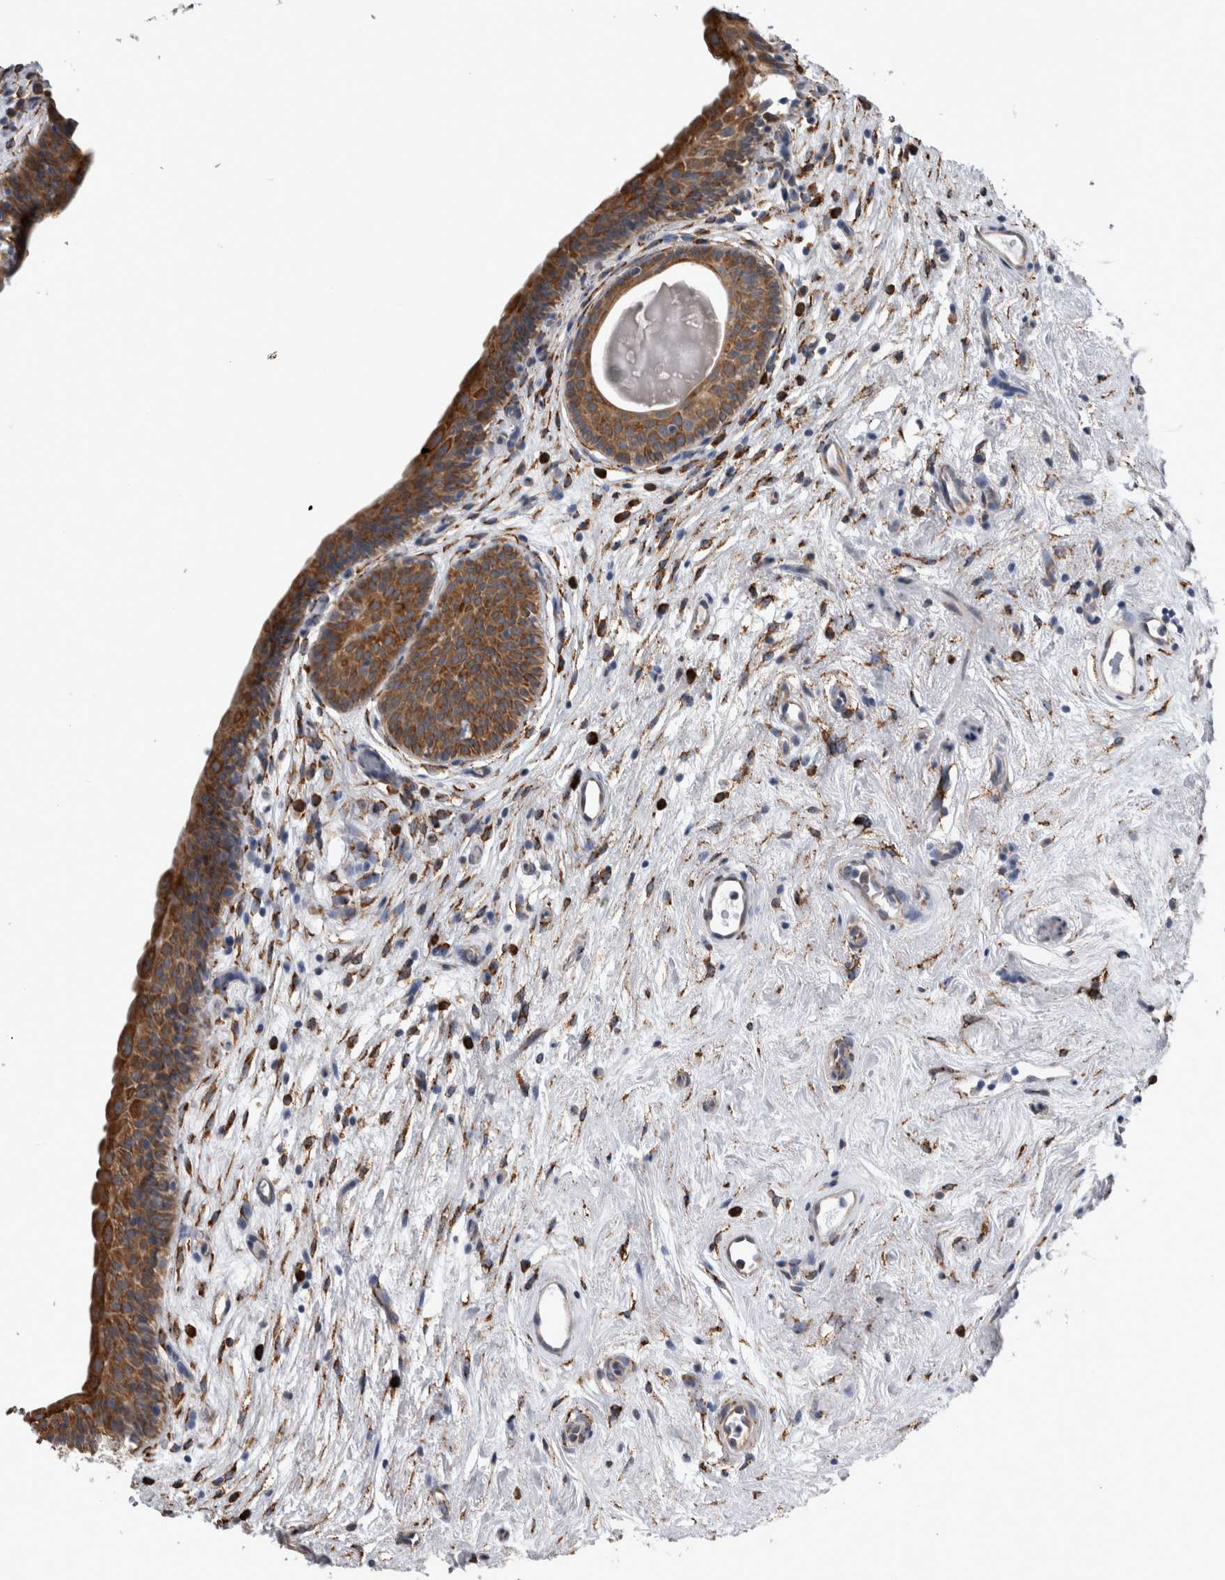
{"staining": {"intensity": "strong", "quantity": ">75%", "location": "cytoplasmic/membranous"}, "tissue": "urinary bladder", "cell_type": "Urothelial cells", "image_type": "normal", "snomed": [{"axis": "morphology", "description": "Normal tissue, NOS"}, {"axis": "topography", "description": "Urinary bladder"}], "caption": "The photomicrograph shows staining of unremarkable urinary bladder, revealing strong cytoplasmic/membranous protein staining (brown color) within urothelial cells.", "gene": "FHIP2B", "patient": {"sex": "male", "age": 83}}